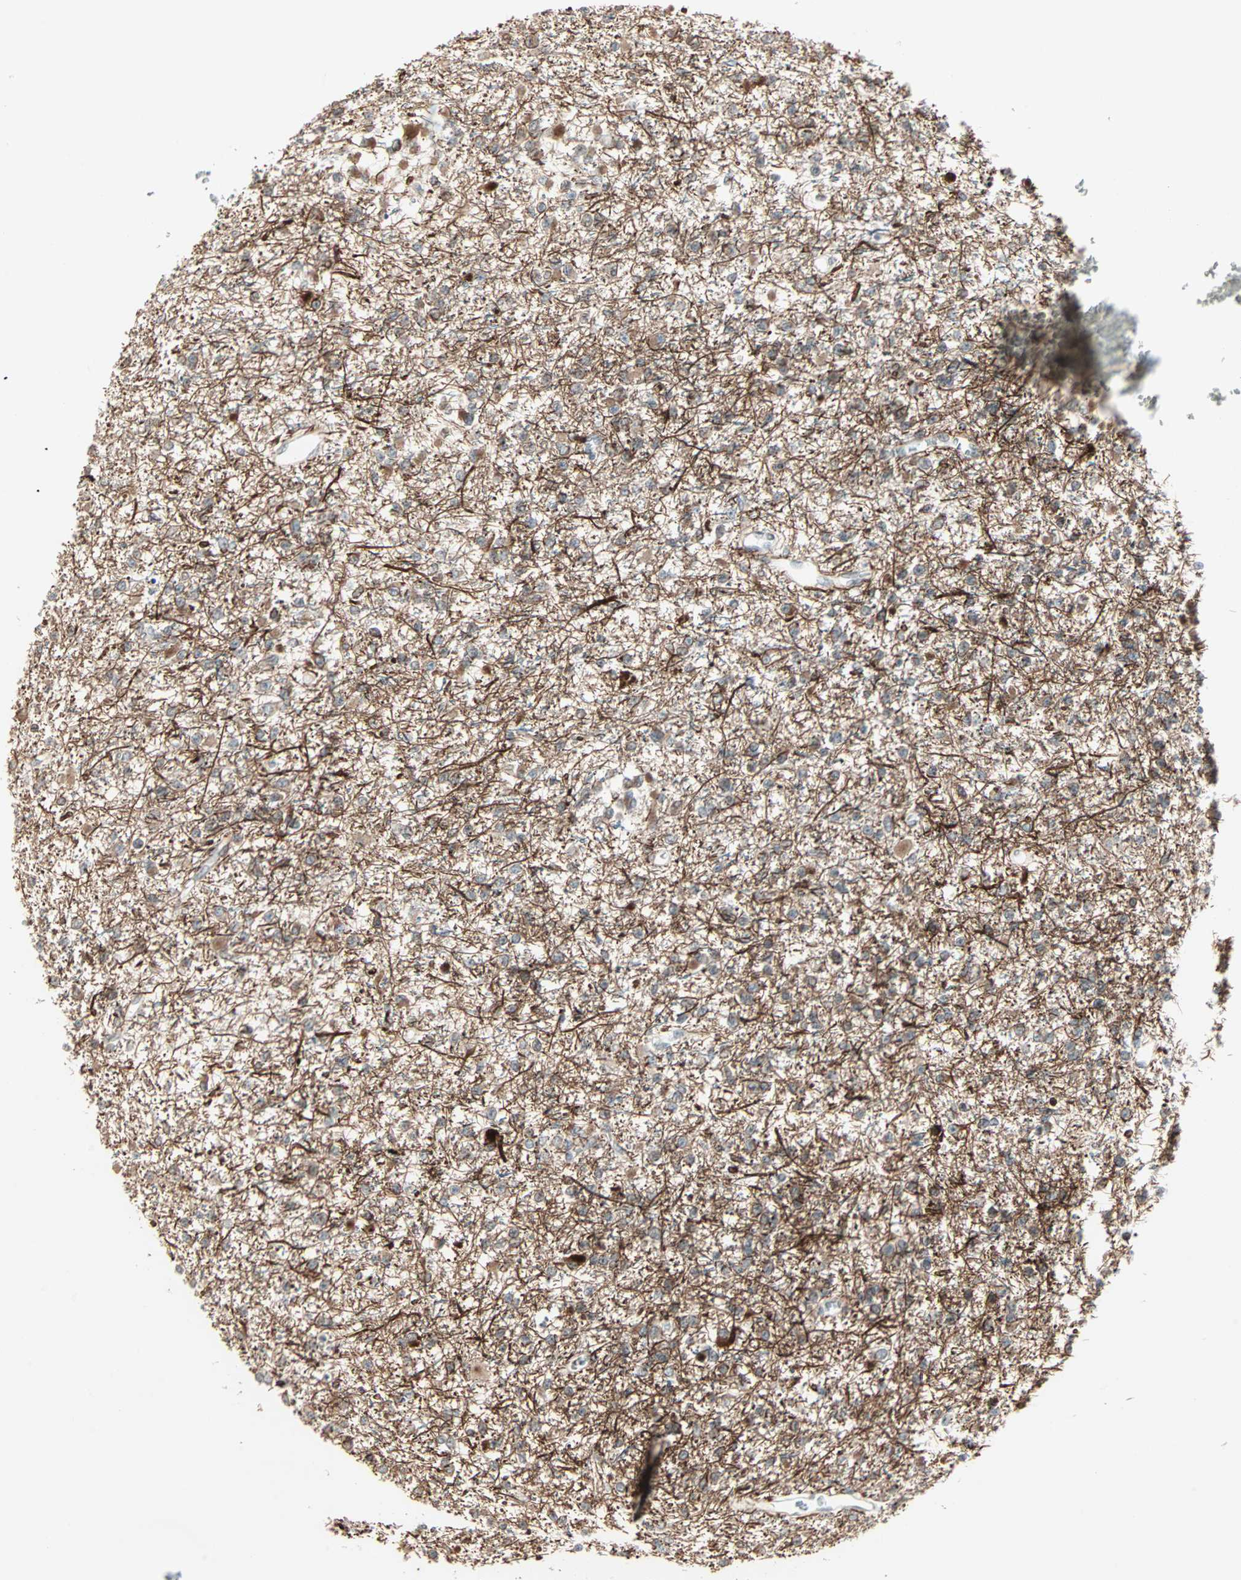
{"staining": {"intensity": "weak", "quantity": "25%-75%", "location": "cytoplasmic/membranous"}, "tissue": "glioma", "cell_type": "Tumor cells", "image_type": "cancer", "snomed": [{"axis": "morphology", "description": "Glioma, malignant, Low grade"}, {"axis": "topography", "description": "Brain"}], "caption": "A low amount of weak cytoplasmic/membranous expression is present in approximately 25%-75% of tumor cells in glioma tissue. Using DAB (3,3'-diaminobenzidine) (brown) and hematoxylin (blue) stains, captured at high magnification using brightfield microscopy.", "gene": "CBLC", "patient": {"sex": "female", "age": 22}}